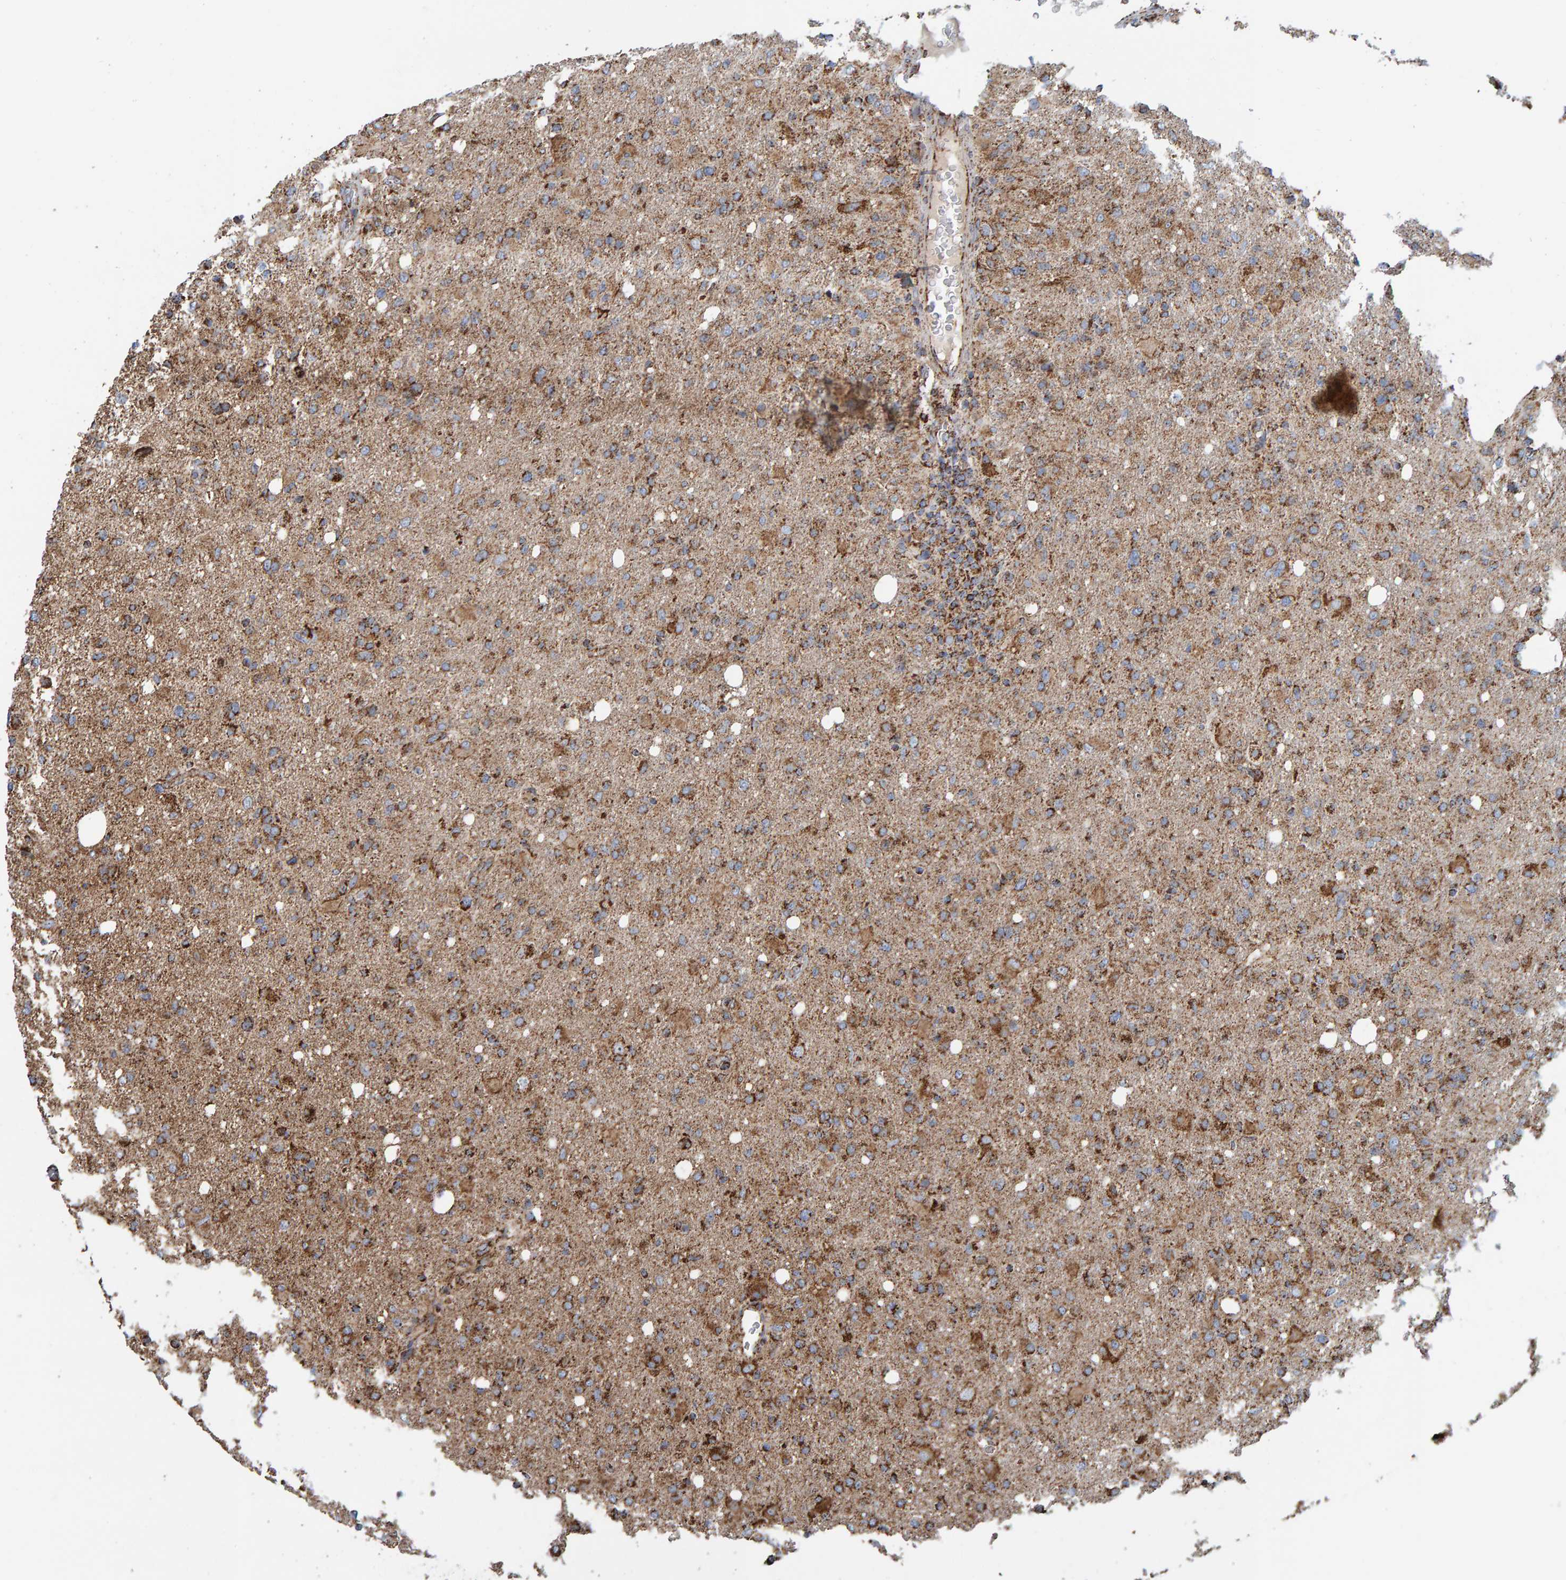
{"staining": {"intensity": "moderate", "quantity": "25%-75%", "location": "cytoplasmic/membranous"}, "tissue": "glioma", "cell_type": "Tumor cells", "image_type": "cancer", "snomed": [{"axis": "morphology", "description": "Glioma, malignant, High grade"}, {"axis": "topography", "description": "Brain"}], "caption": "About 25%-75% of tumor cells in malignant high-grade glioma show moderate cytoplasmic/membranous protein staining as visualized by brown immunohistochemical staining.", "gene": "MRPL45", "patient": {"sex": "female", "age": 57}}